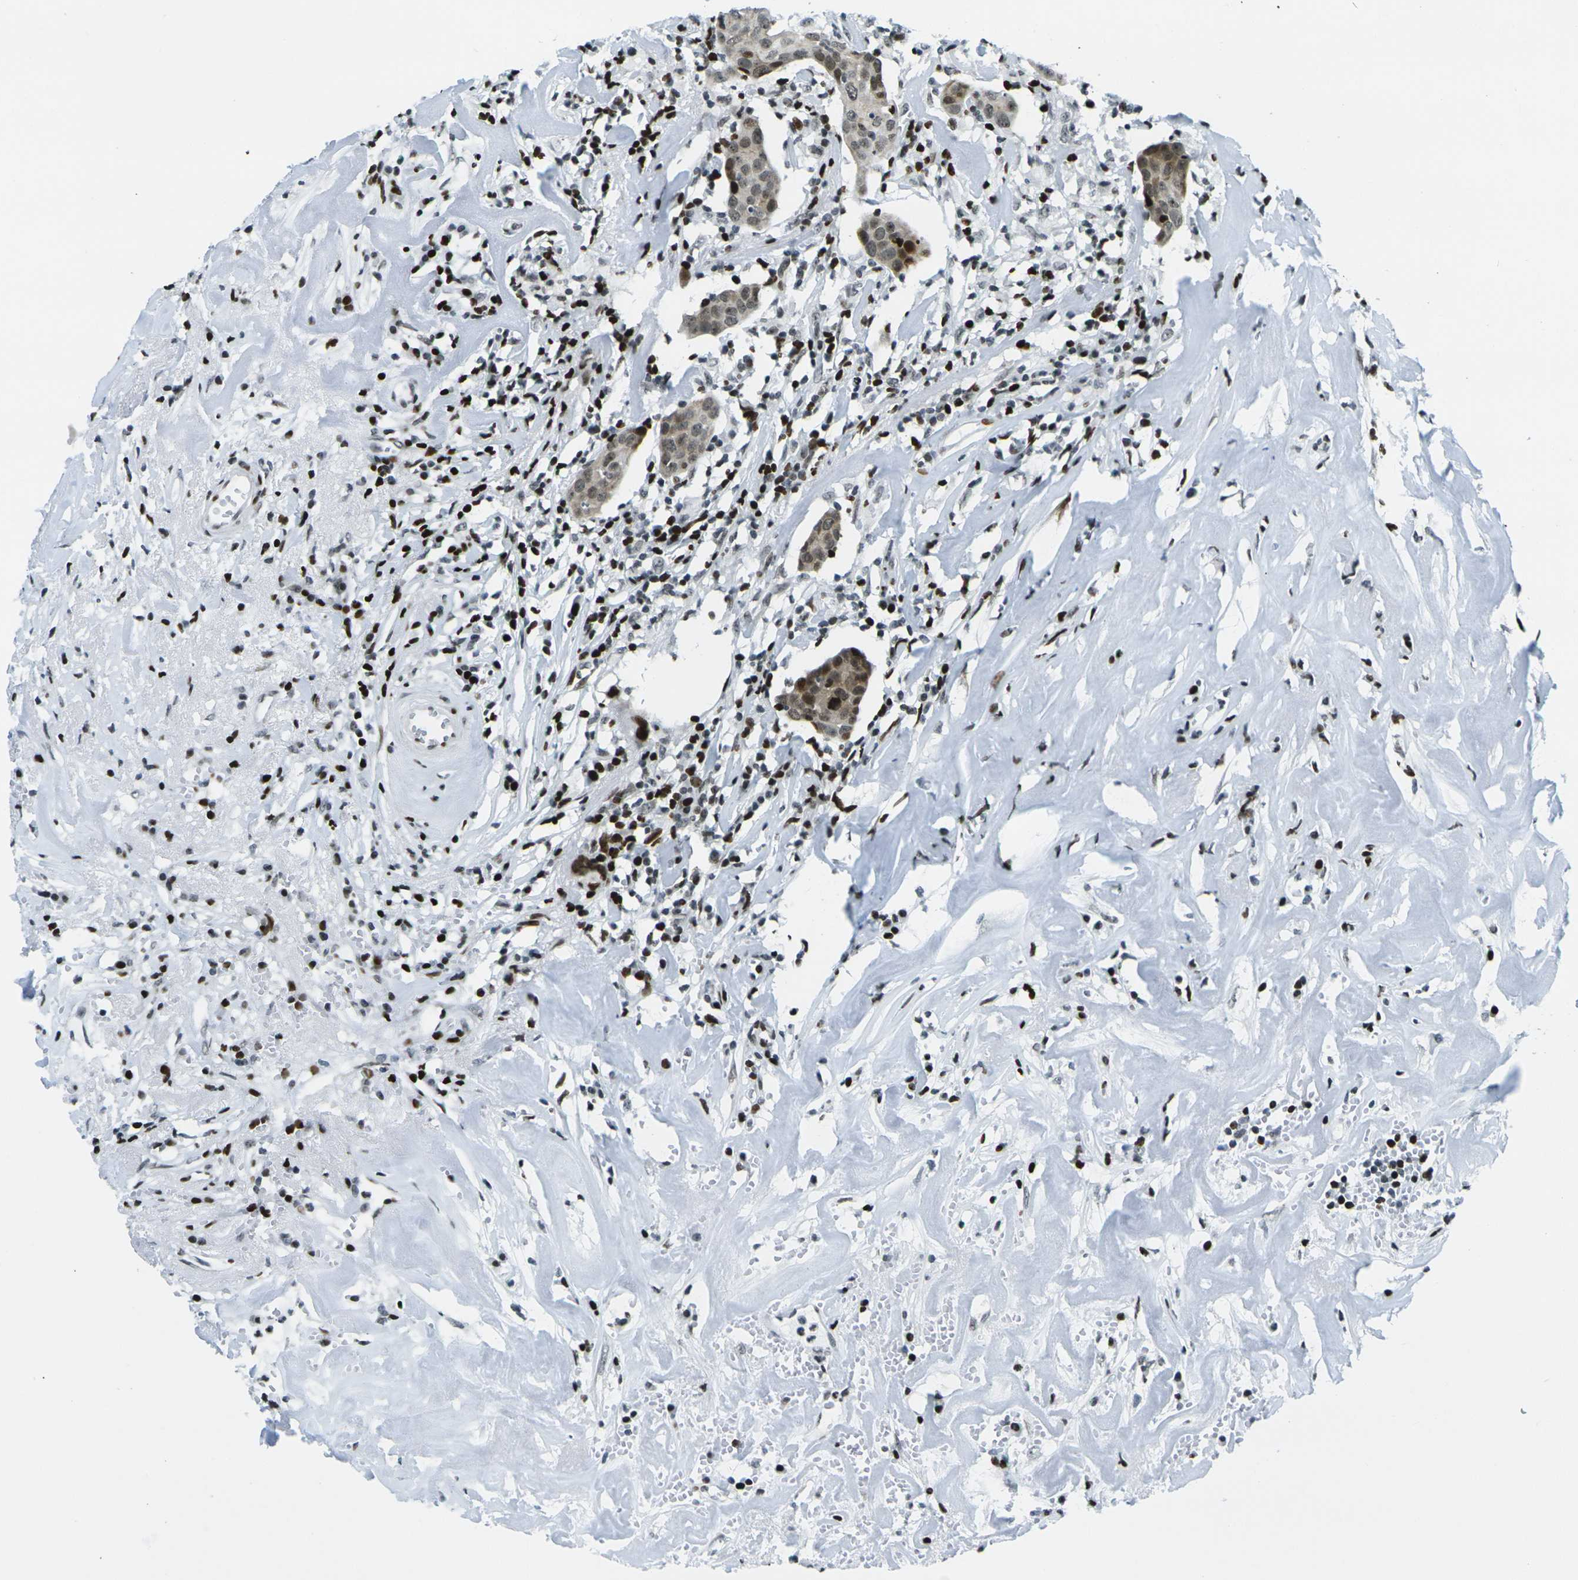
{"staining": {"intensity": "moderate", "quantity": ">75%", "location": "nuclear"}, "tissue": "head and neck cancer", "cell_type": "Tumor cells", "image_type": "cancer", "snomed": [{"axis": "morphology", "description": "Adenocarcinoma, NOS"}, {"axis": "topography", "description": "Salivary gland"}, {"axis": "topography", "description": "Head-Neck"}], "caption": "Protein expression analysis of head and neck cancer (adenocarcinoma) demonstrates moderate nuclear positivity in about >75% of tumor cells.", "gene": "H3-3A", "patient": {"sex": "female", "age": 65}}